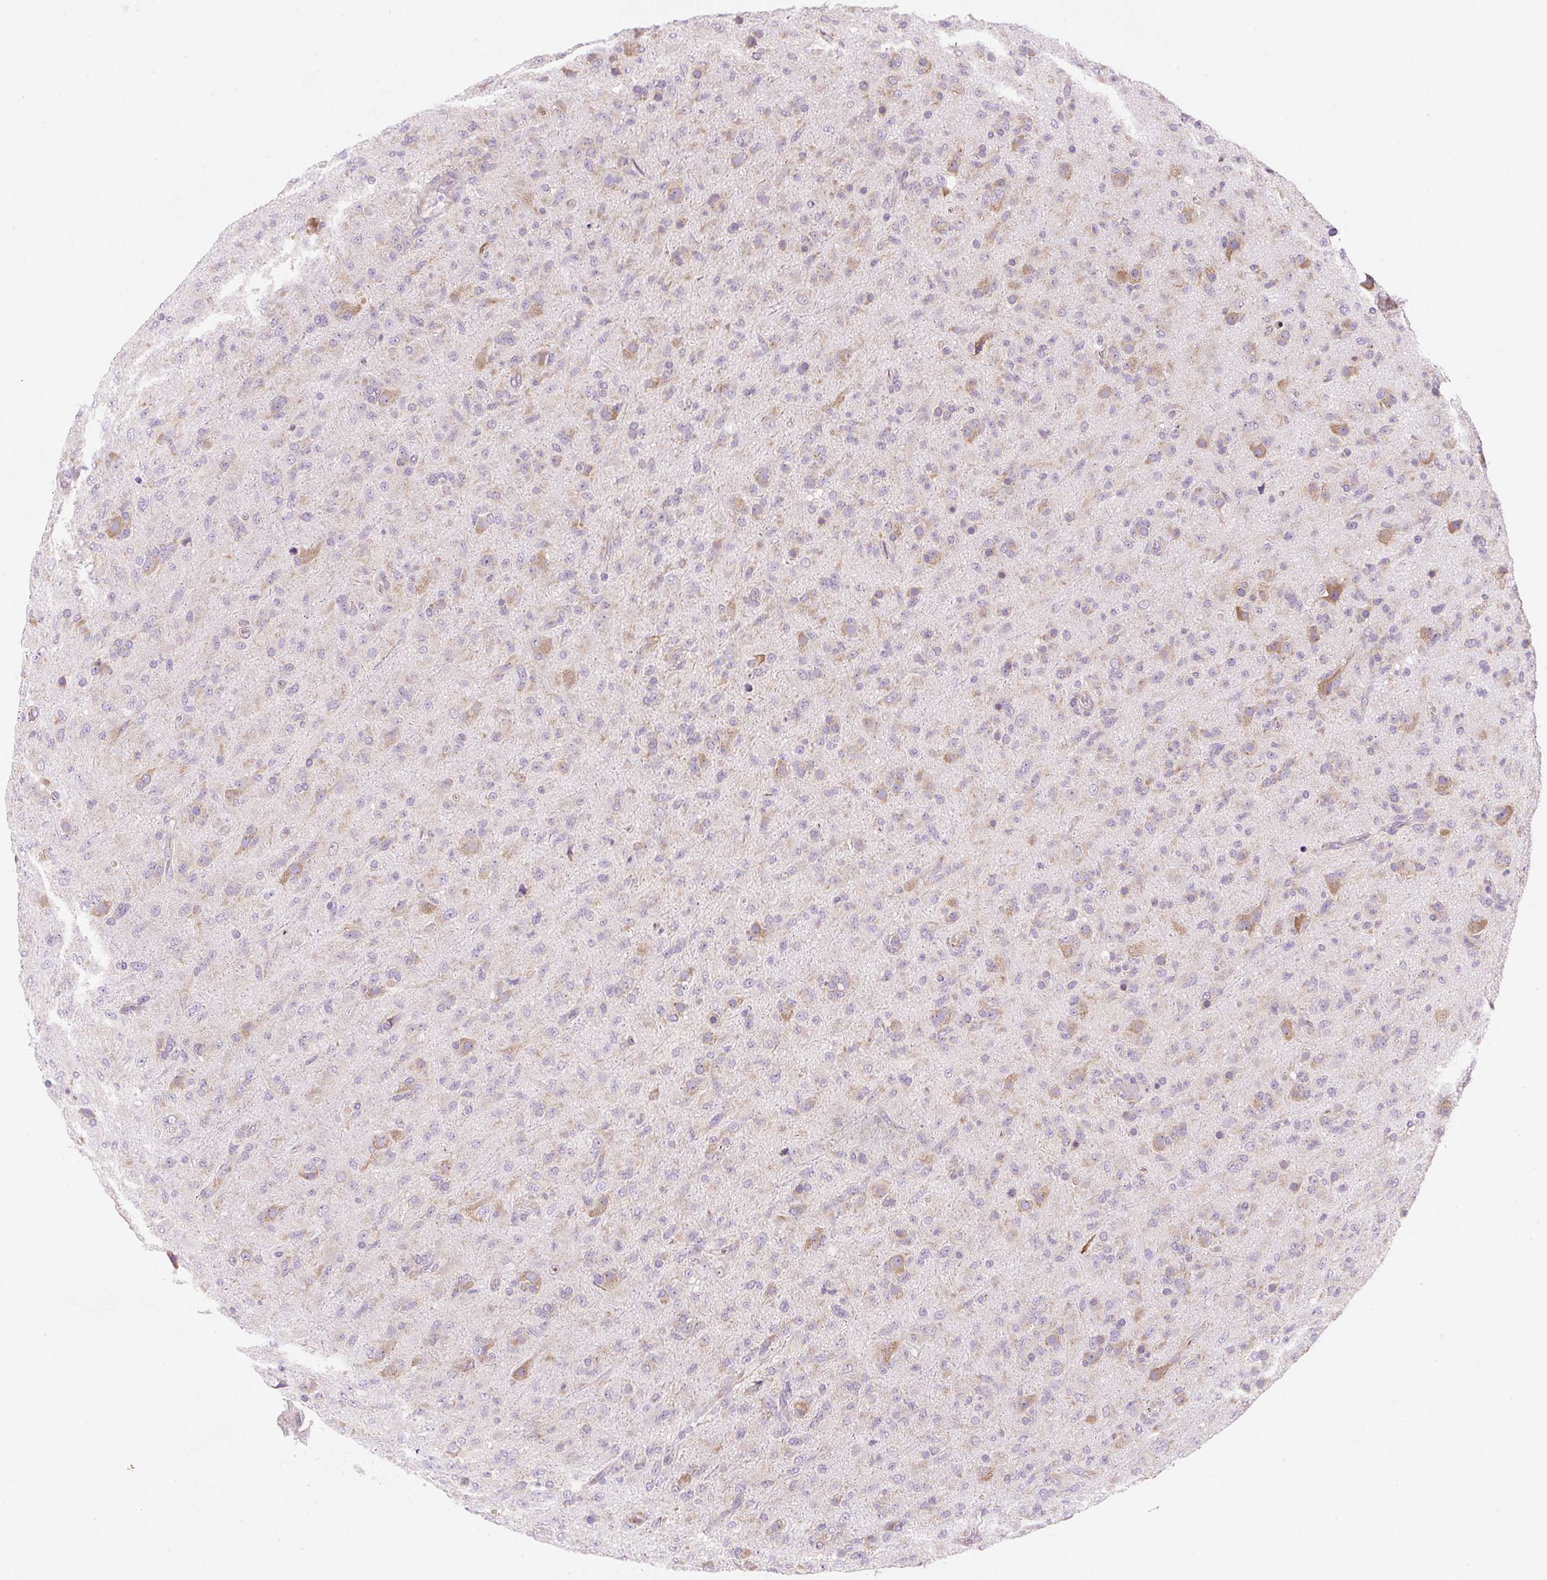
{"staining": {"intensity": "weak", "quantity": "<25%", "location": "cytoplasmic/membranous"}, "tissue": "glioma", "cell_type": "Tumor cells", "image_type": "cancer", "snomed": [{"axis": "morphology", "description": "Glioma, malignant, Low grade"}, {"axis": "topography", "description": "Brain"}], "caption": "Immunohistochemistry (IHC) image of malignant glioma (low-grade) stained for a protein (brown), which exhibits no positivity in tumor cells.", "gene": "RPL18A", "patient": {"sex": "male", "age": 65}}